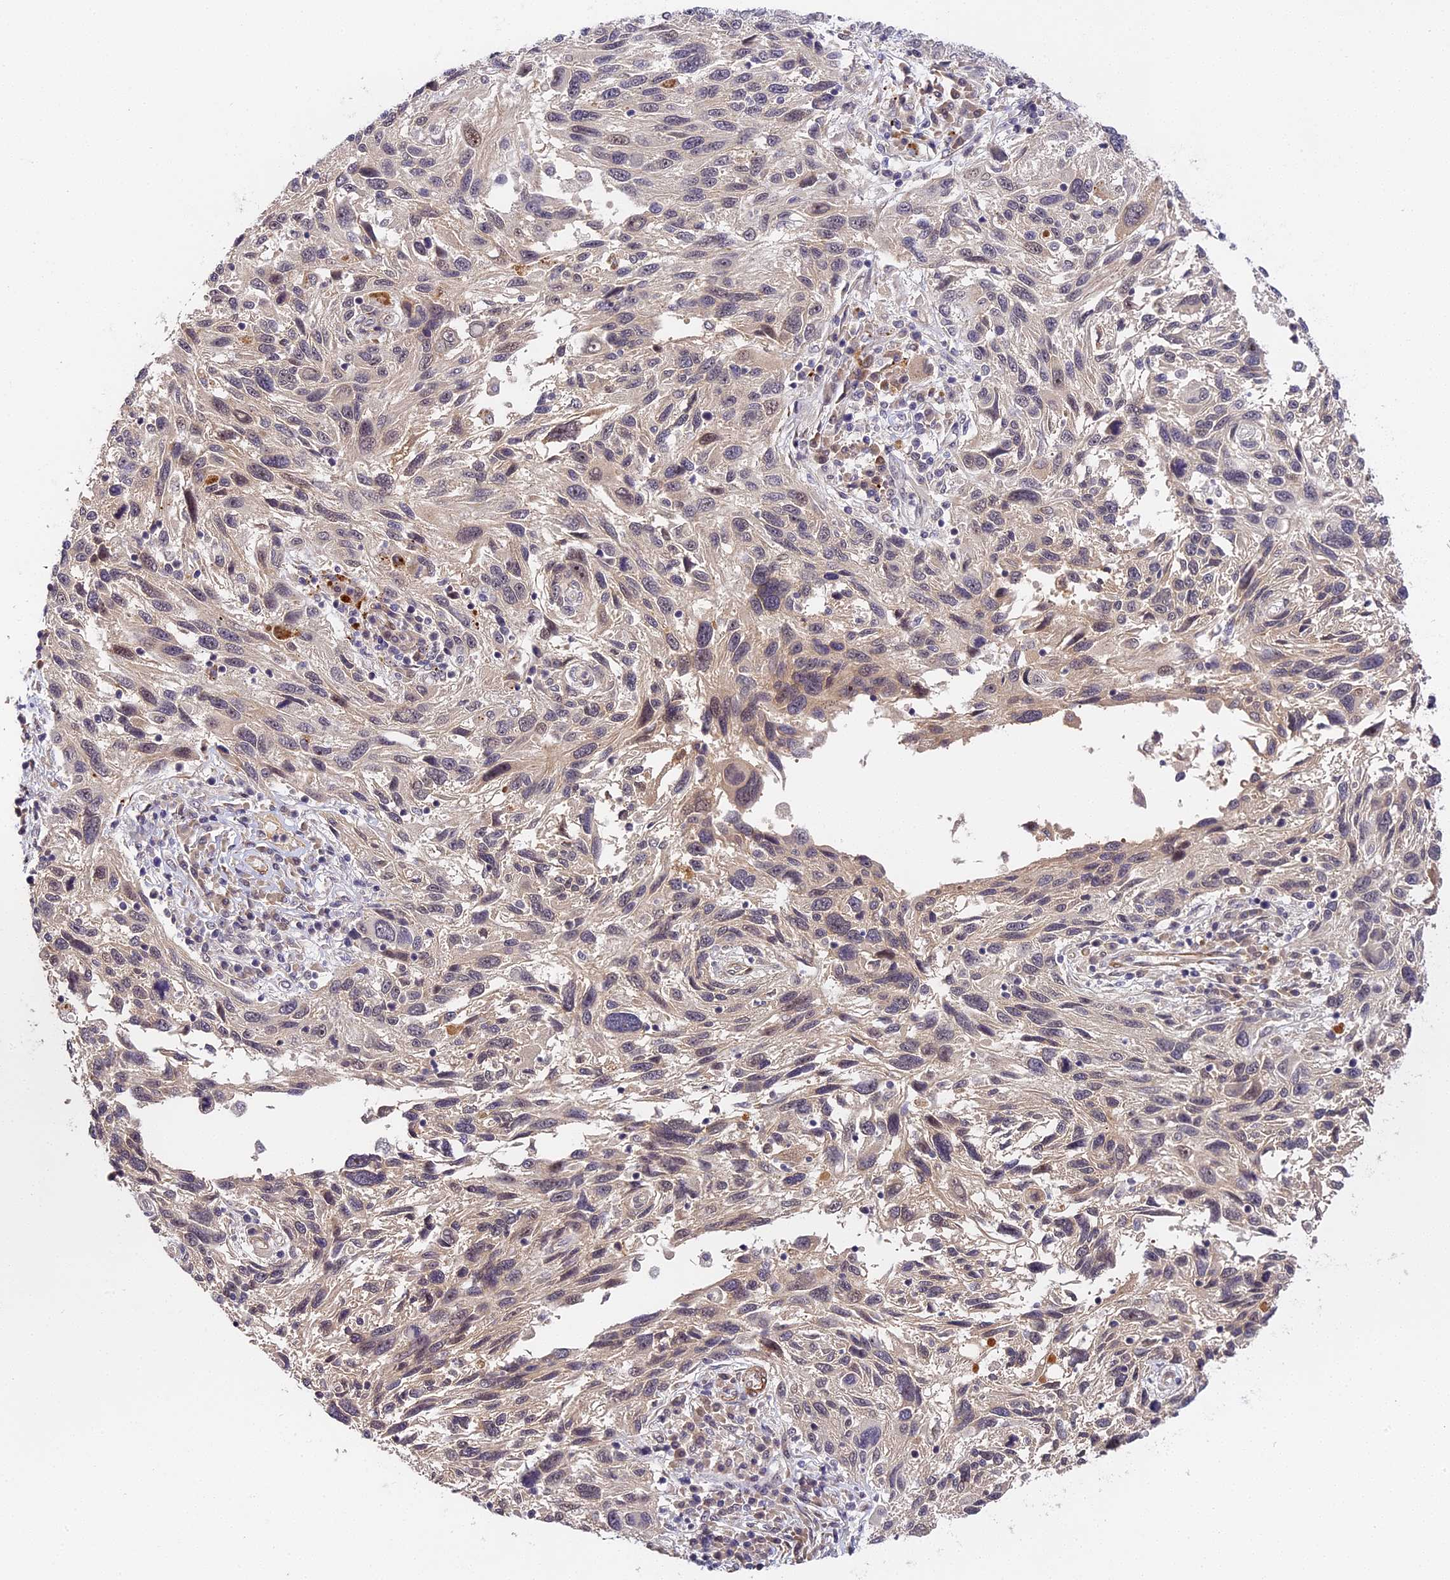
{"staining": {"intensity": "negative", "quantity": "none", "location": "none"}, "tissue": "melanoma", "cell_type": "Tumor cells", "image_type": "cancer", "snomed": [{"axis": "morphology", "description": "Malignant melanoma, NOS"}, {"axis": "topography", "description": "Skin"}], "caption": "IHC image of human melanoma stained for a protein (brown), which reveals no positivity in tumor cells.", "gene": "IMPACT", "patient": {"sex": "male", "age": 53}}